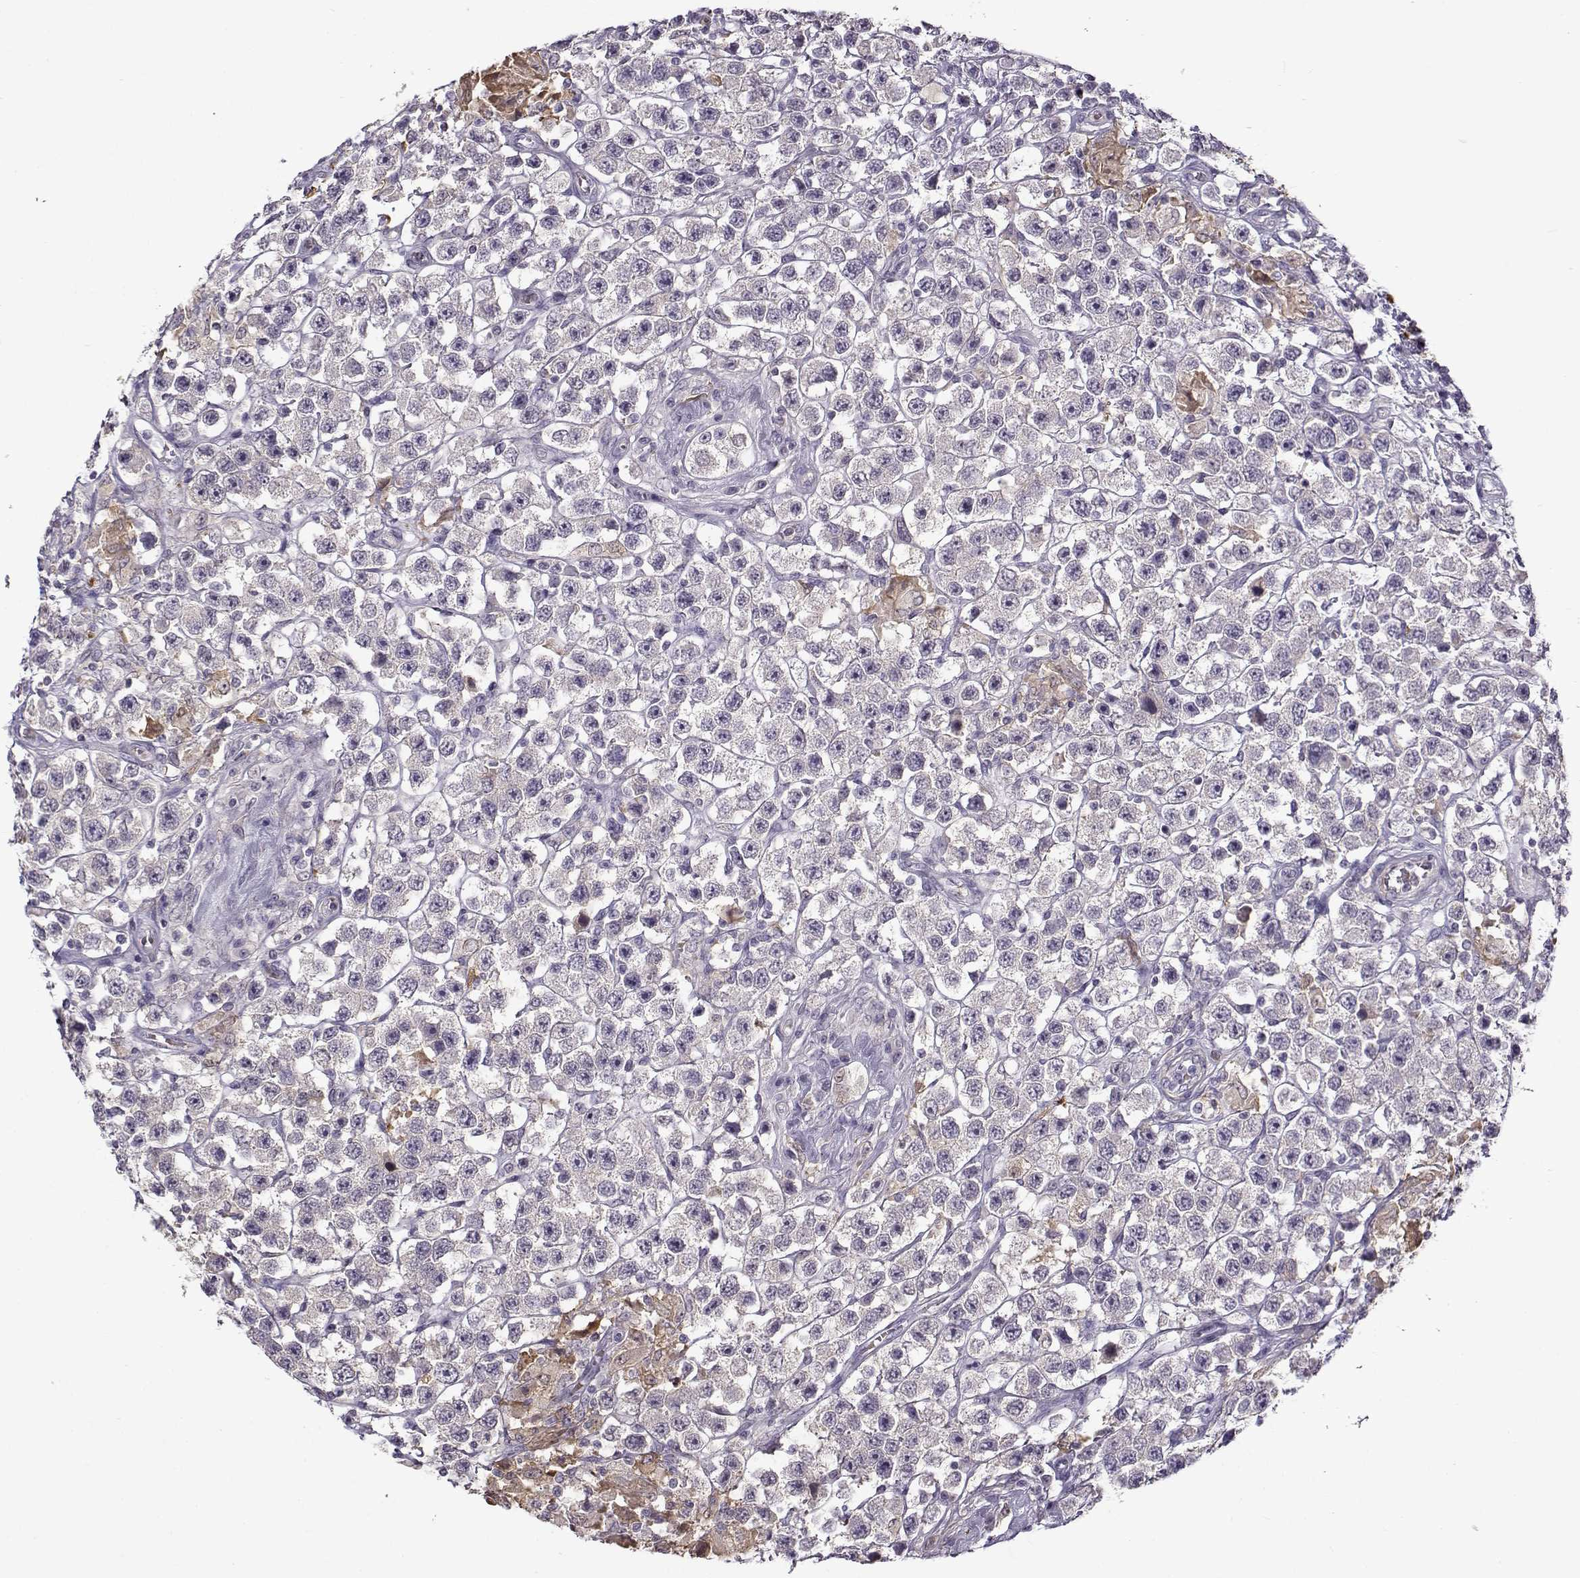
{"staining": {"intensity": "negative", "quantity": "none", "location": "none"}, "tissue": "testis cancer", "cell_type": "Tumor cells", "image_type": "cancer", "snomed": [{"axis": "morphology", "description": "Seminoma, NOS"}, {"axis": "topography", "description": "Testis"}], "caption": "Immunohistochemistry of human testis cancer (seminoma) displays no positivity in tumor cells.", "gene": "UCP3", "patient": {"sex": "male", "age": 45}}